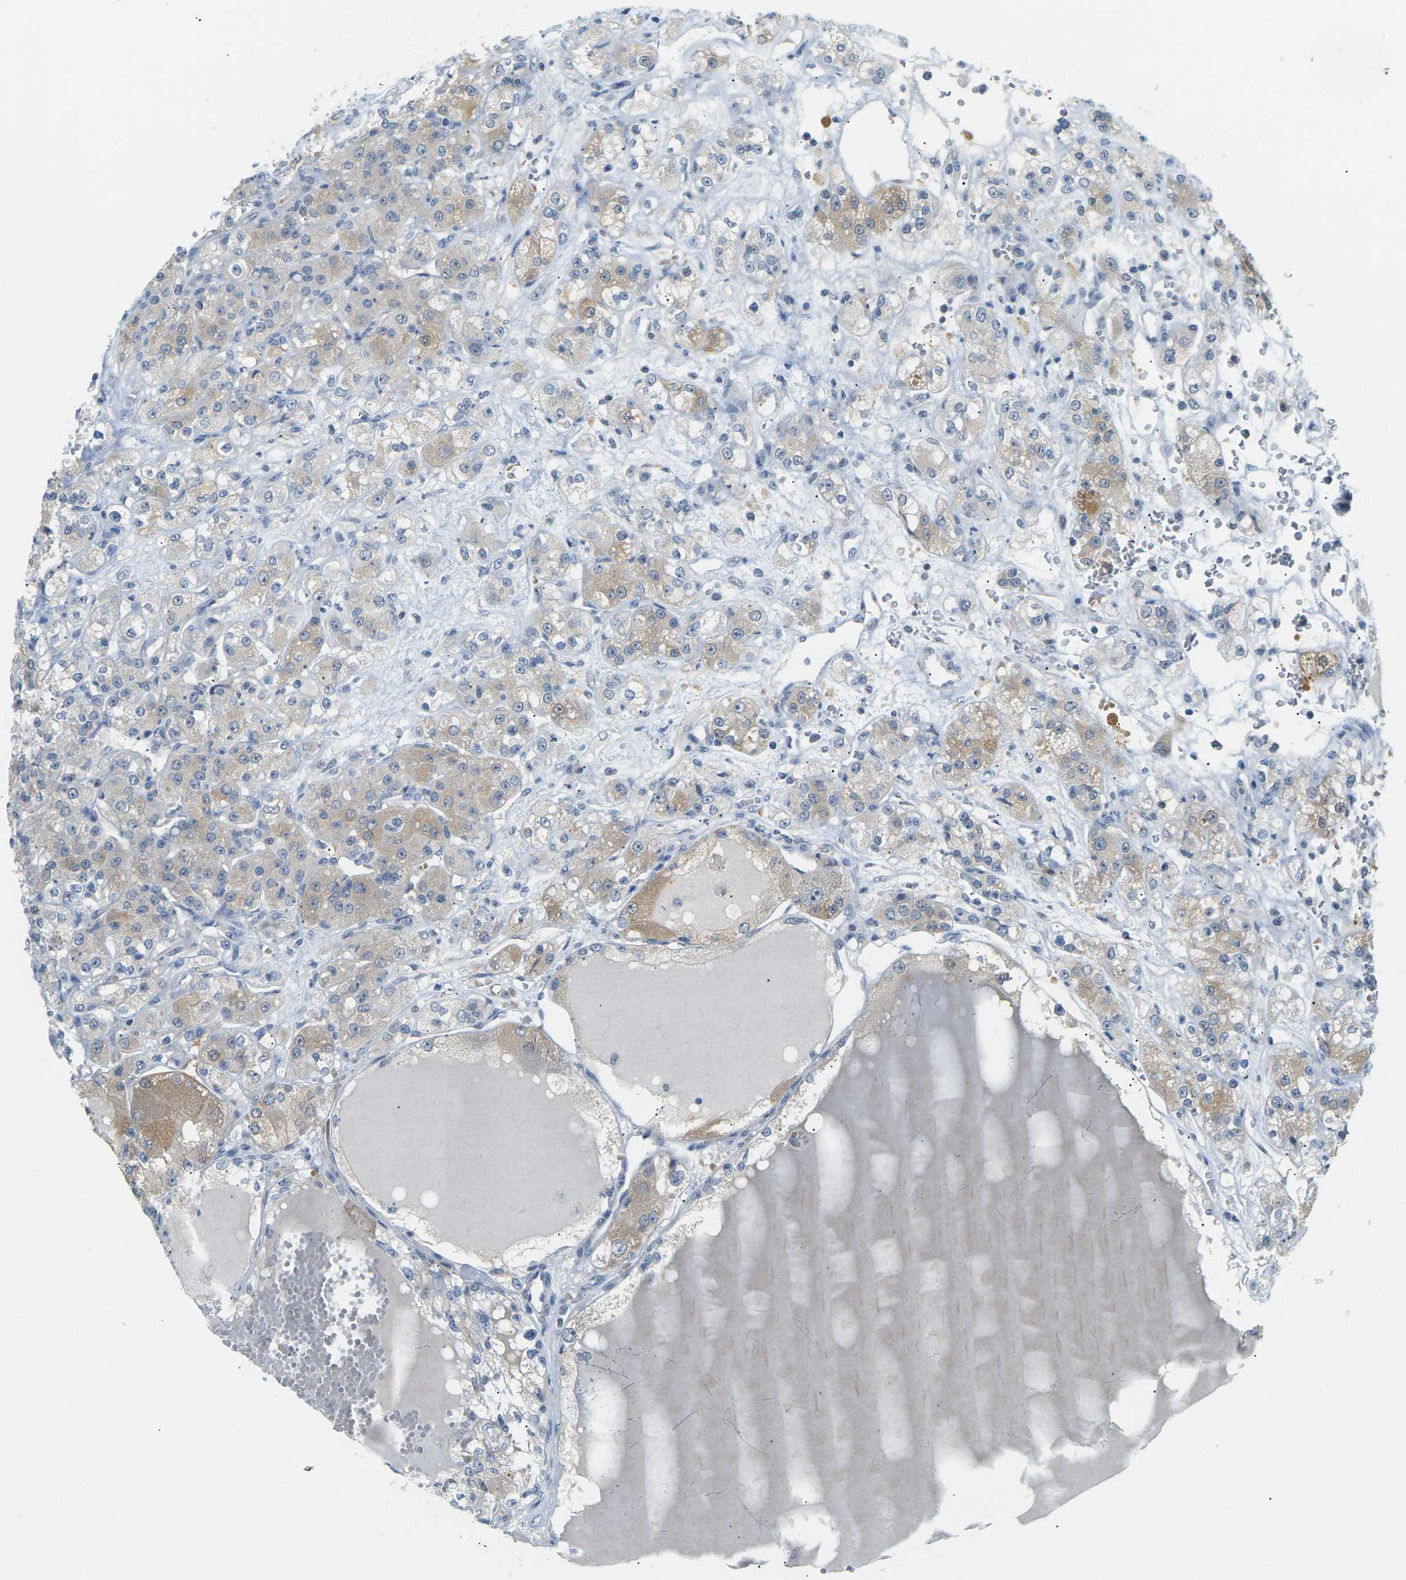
{"staining": {"intensity": "weak", "quantity": "25%-75%", "location": "cytoplasmic/membranous"}, "tissue": "renal cancer", "cell_type": "Tumor cells", "image_type": "cancer", "snomed": [{"axis": "morphology", "description": "Normal tissue, NOS"}, {"axis": "morphology", "description": "Adenocarcinoma, NOS"}, {"axis": "topography", "description": "Kidney"}], "caption": "Protein expression analysis of human adenocarcinoma (renal) reveals weak cytoplasmic/membranous staining in about 25%-75% of tumor cells.", "gene": "PSAT1", "patient": {"sex": "male", "age": 61}}